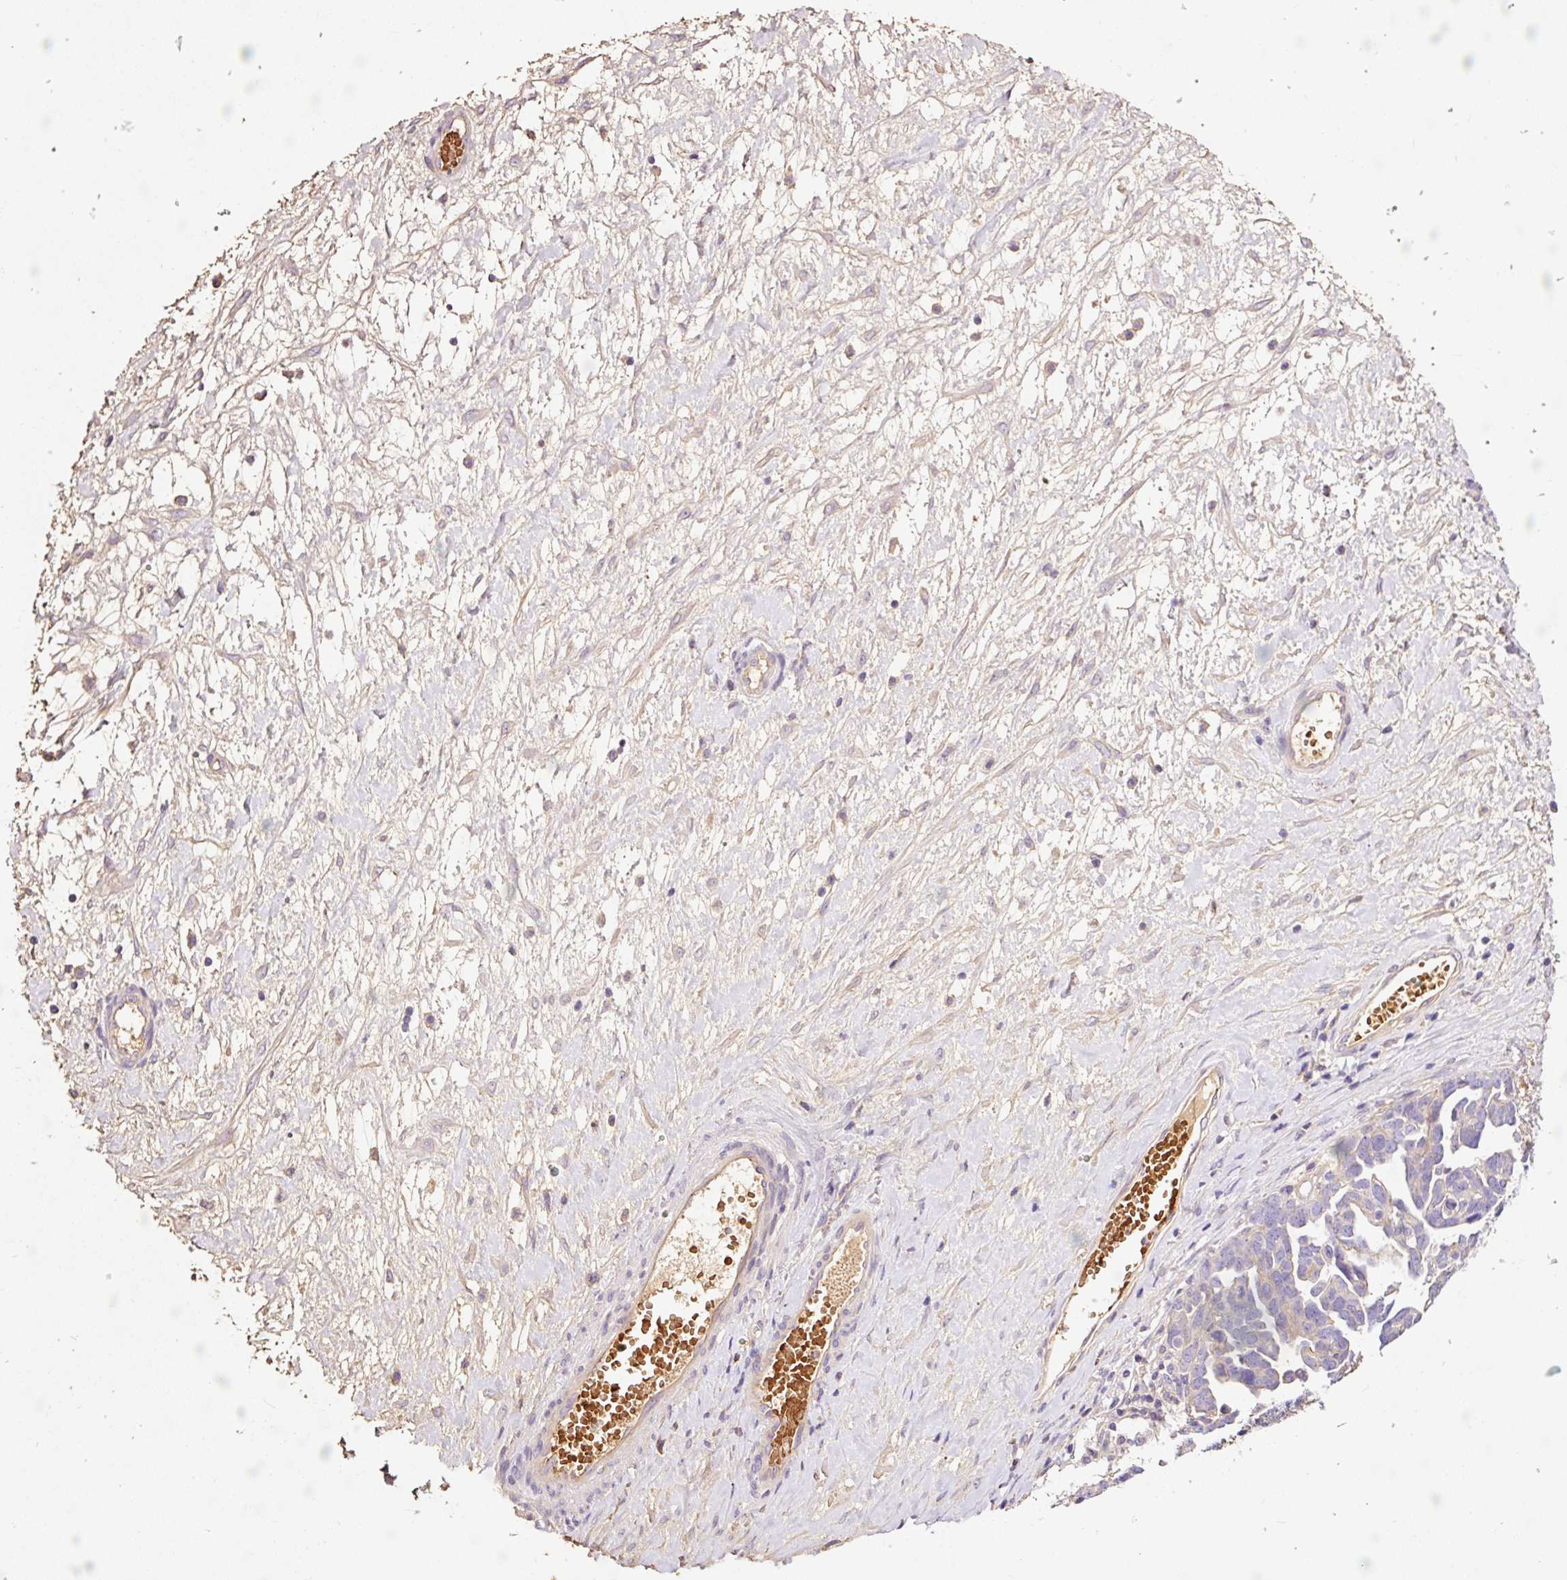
{"staining": {"intensity": "weak", "quantity": "<25%", "location": "cytoplasmic/membranous"}, "tissue": "ovarian cancer", "cell_type": "Tumor cells", "image_type": "cancer", "snomed": [{"axis": "morphology", "description": "Cystadenocarcinoma, serous, NOS"}, {"axis": "topography", "description": "Ovary"}], "caption": "High power microscopy photomicrograph of an immunohistochemistry micrograph of ovarian cancer, revealing no significant expression in tumor cells.", "gene": "TMEM235", "patient": {"sex": "female", "age": 54}}